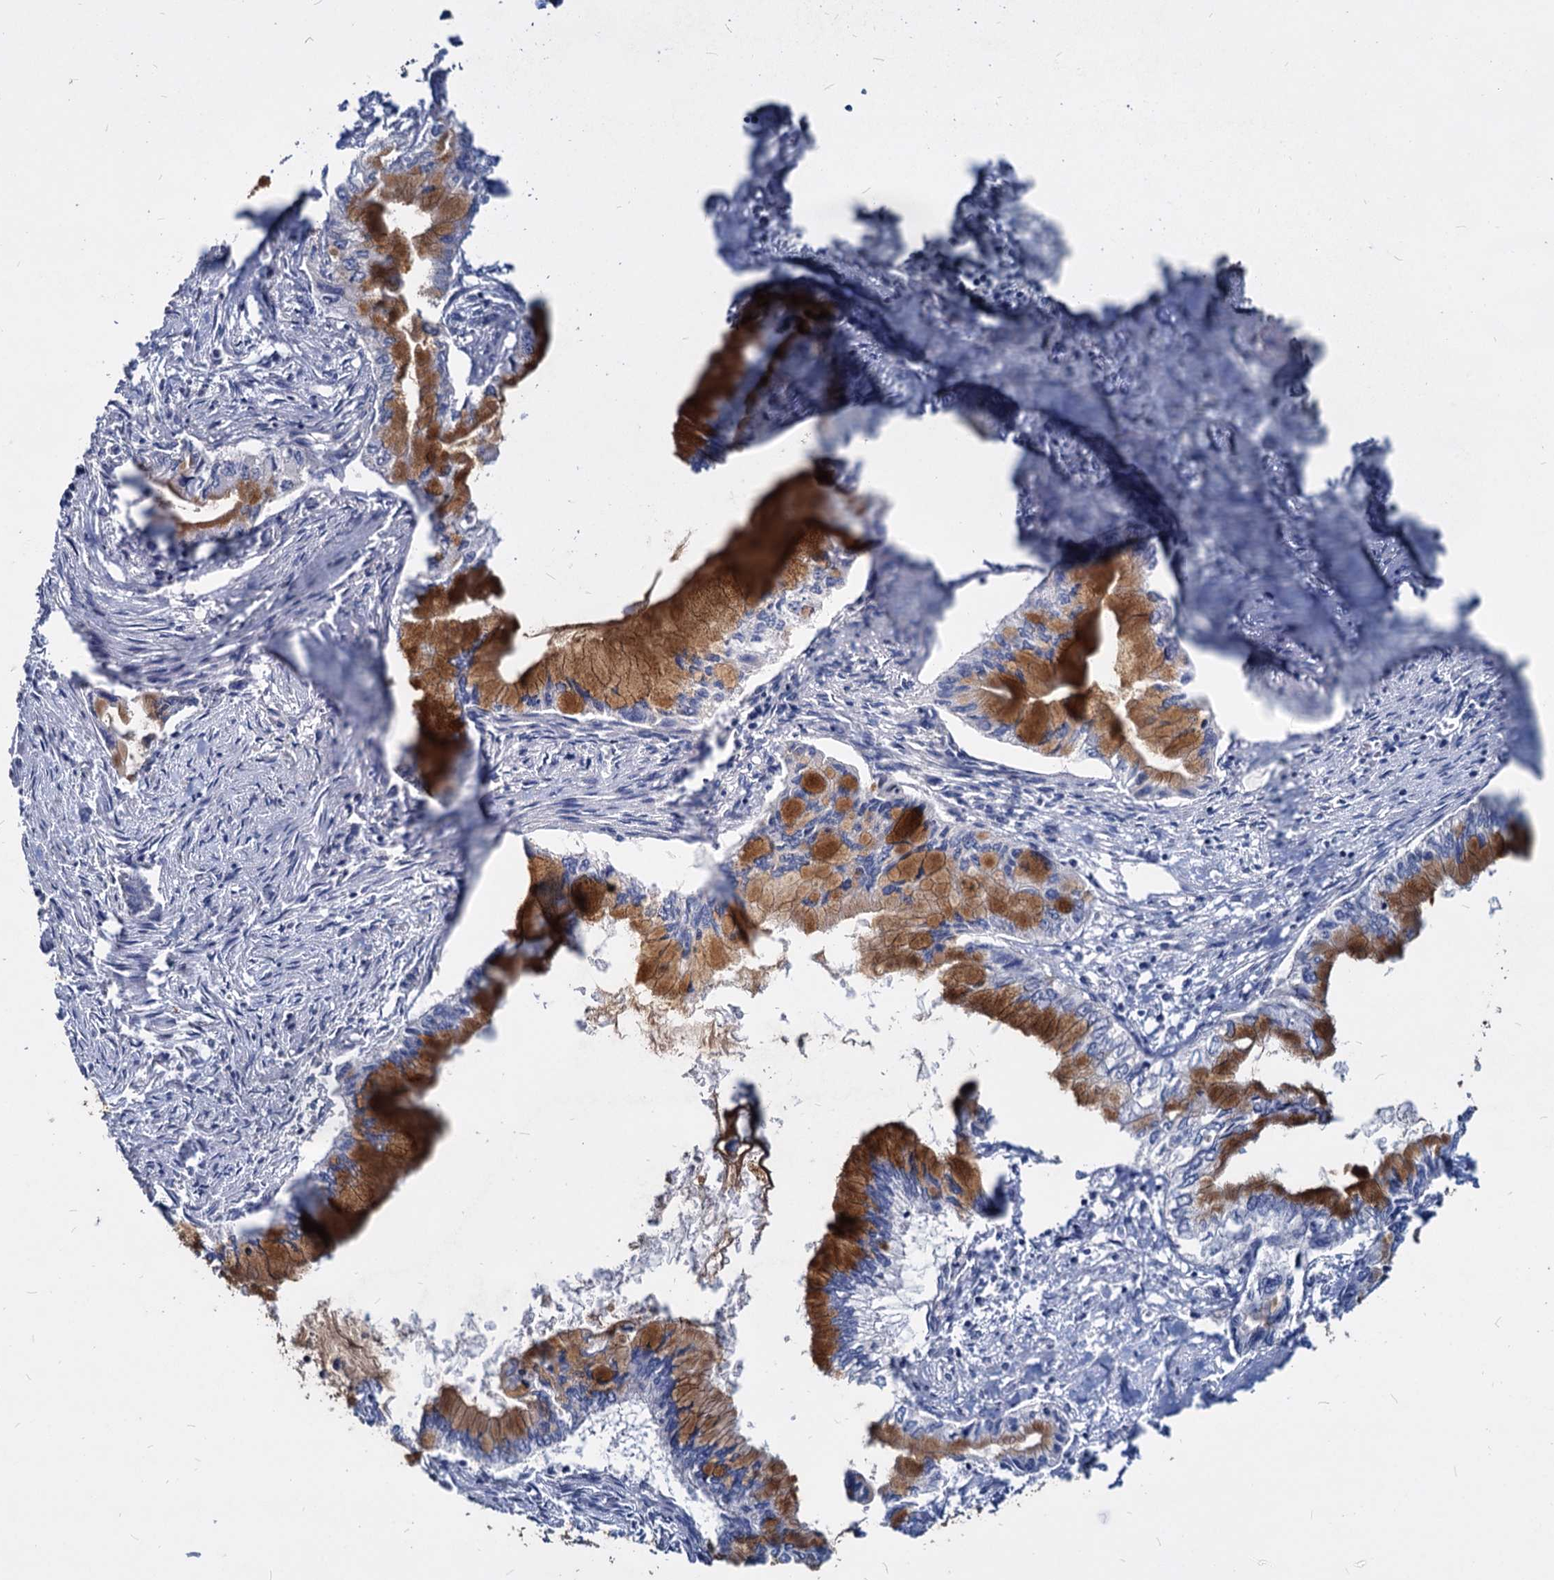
{"staining": {"intensity": "strong", "quantity": ">75%", "location": "cytoplasmic/membranous"}, "tissue": "pancreatic cancer", "cell_type": "Tumor cells", "image_type": "cancer", "snomed": [{"axis": "morphology", "description": "Adenocarcinoma, NOS"}, {"axis": "topography", "description": "Pancreas"}], "caption": "Approximately >75% of tumor cells in adenocarcinoma (pancreatic) display strong cytoplasmic/membranous protein positivity as visualized by brown immunohistochemical staining.", "gene": "DEPDC4", "patient": {"sex": "male", "age": 48}}